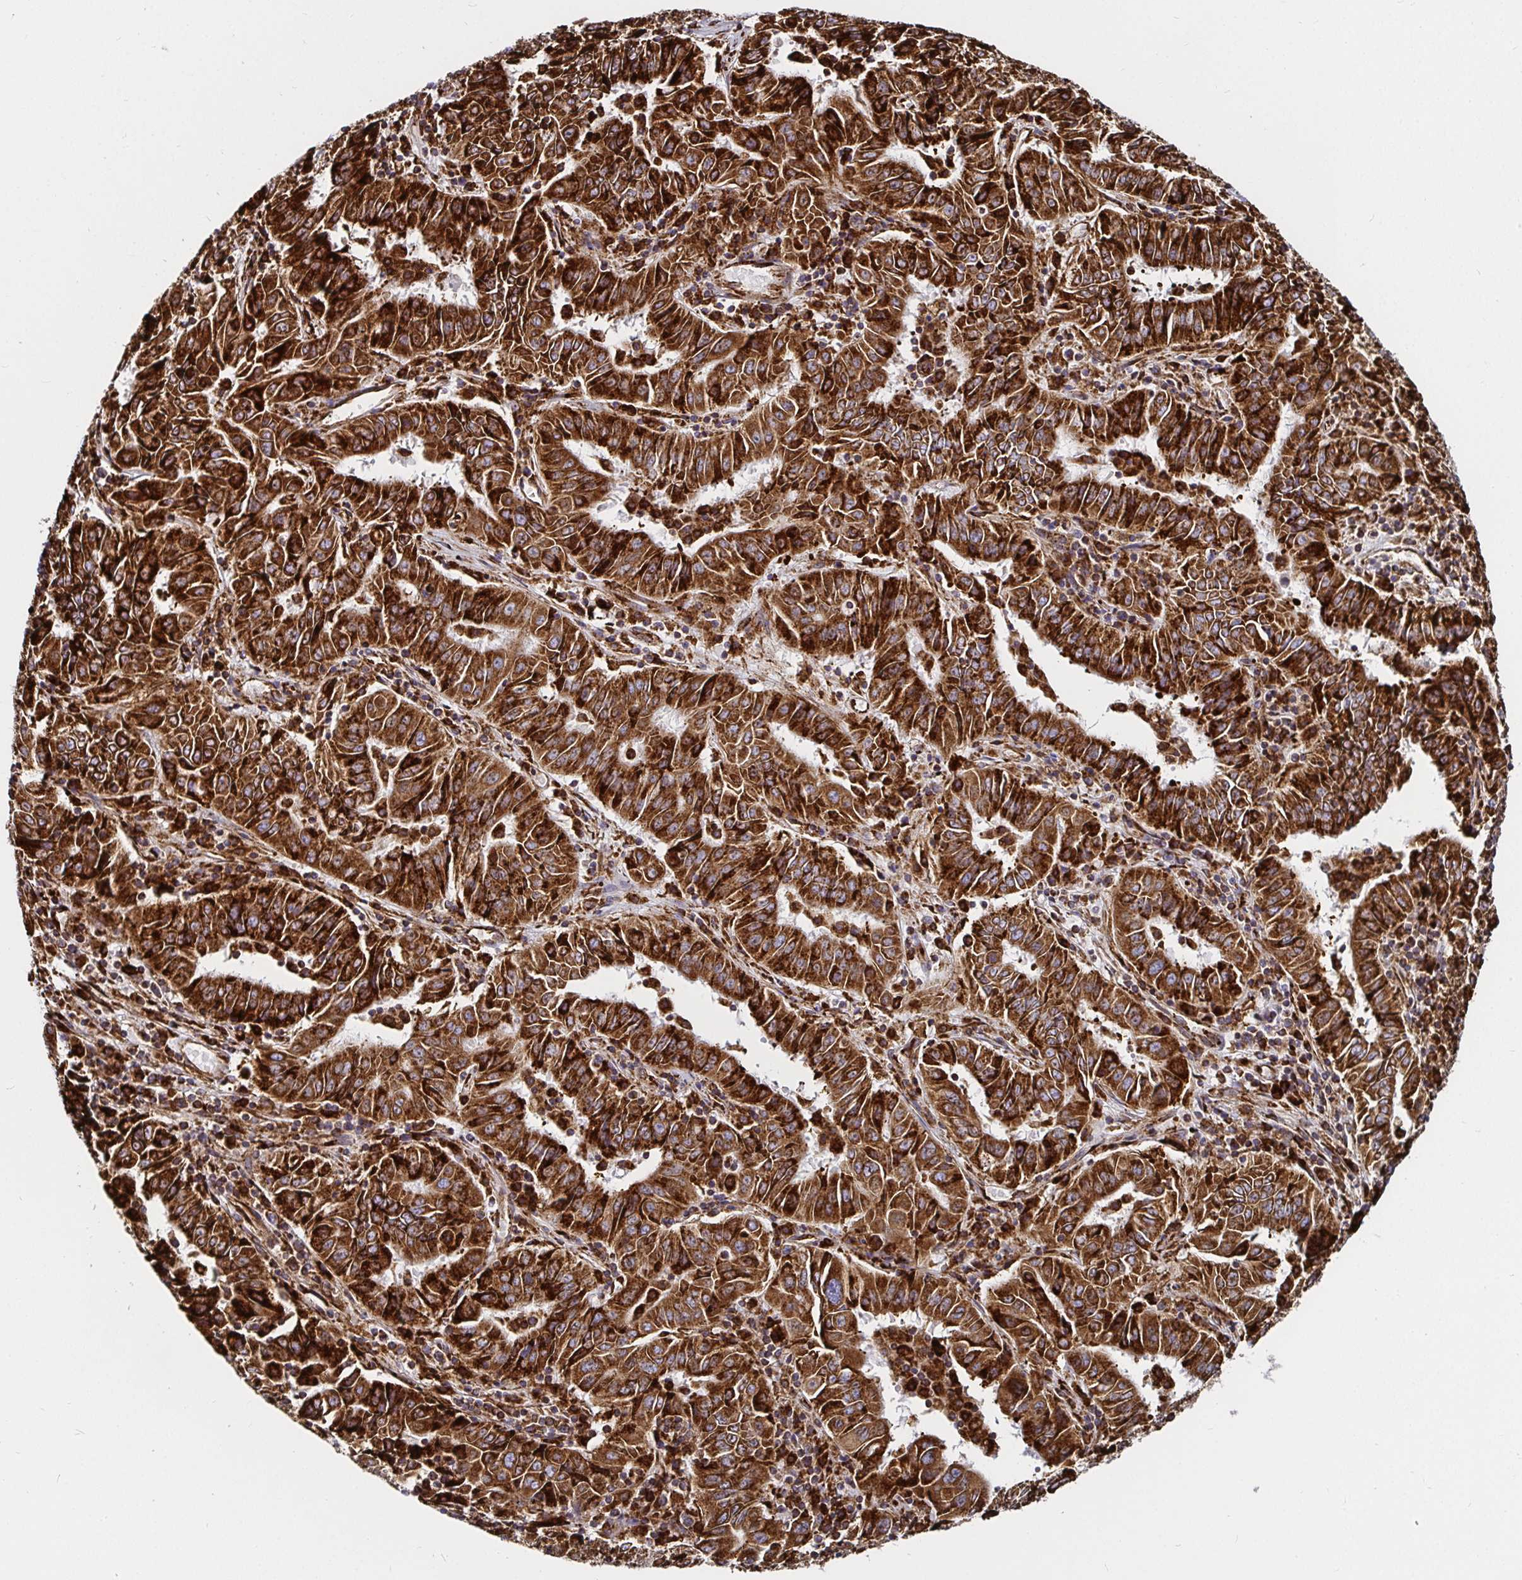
{"staining": {"intensity": "strong", "quantity": ">75%", "location": "cytoplasmic/membranous"}, "tissue": "pancreatic cancer", "cell_type": "Tumor cells", "image_type": "cancer", "snomed": [{"axis": "morphology", "description": "Adenocarcinoma, NOS"}, {"axis": "topography", "description": "Pancreas"}], "caption": "Tumor cells demonstrate high levels of strong cytoplasmic/membranous positivity in approximately >75% of cells in pancreatic cancer (adenocarcinoma).", "gene": "SMYD3", "patient": {"sex": "male", "age": 63}}